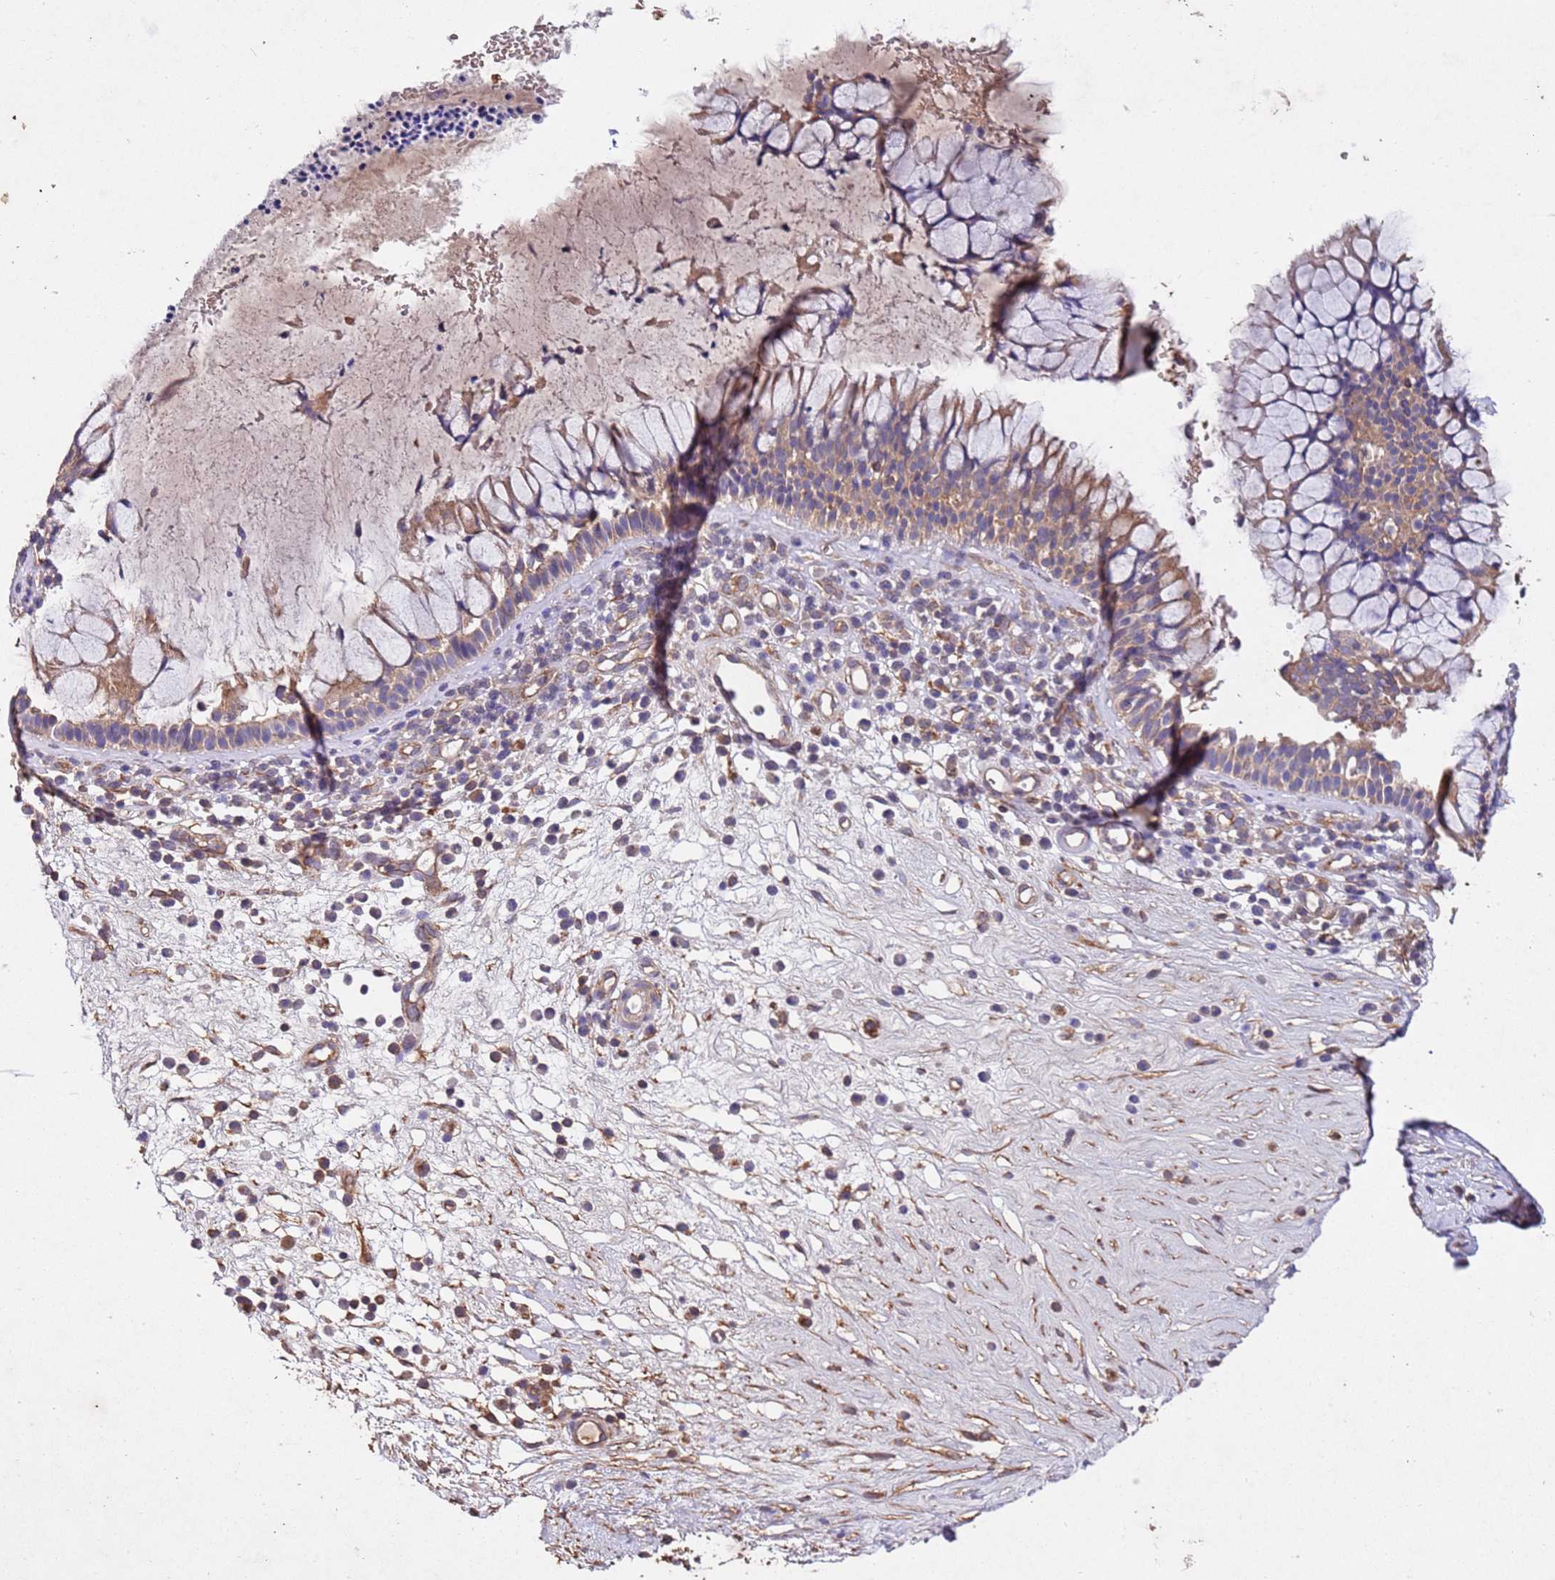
{"staining": {"intensity": "moderate", "quantity": ">75%", "location": "cytoplasmic/membranous"}, "tissue": "nasopharynx", "cell_type": "Respiratory epithelial cells", "image_type": "normal", "snomed": [{"axis": "morphology", "description": "Normal tissue, NOS"}, {"axis": "morphology", "description": "Inflammation, NOS"}, {"axis": "topography", "description": "Nasopharynx"}], "caption": "Immunohistochemistry (IHC) photomicrograph of unremarkable human nasopharynx stained for a protein (brown), which exhibits medium levels of moderate cytoplasmic/membranous staining in approximately >75% of respiratory epithelial cells.", "gene": "MTX3", "patient": {"sex": "male", "age": 70}}